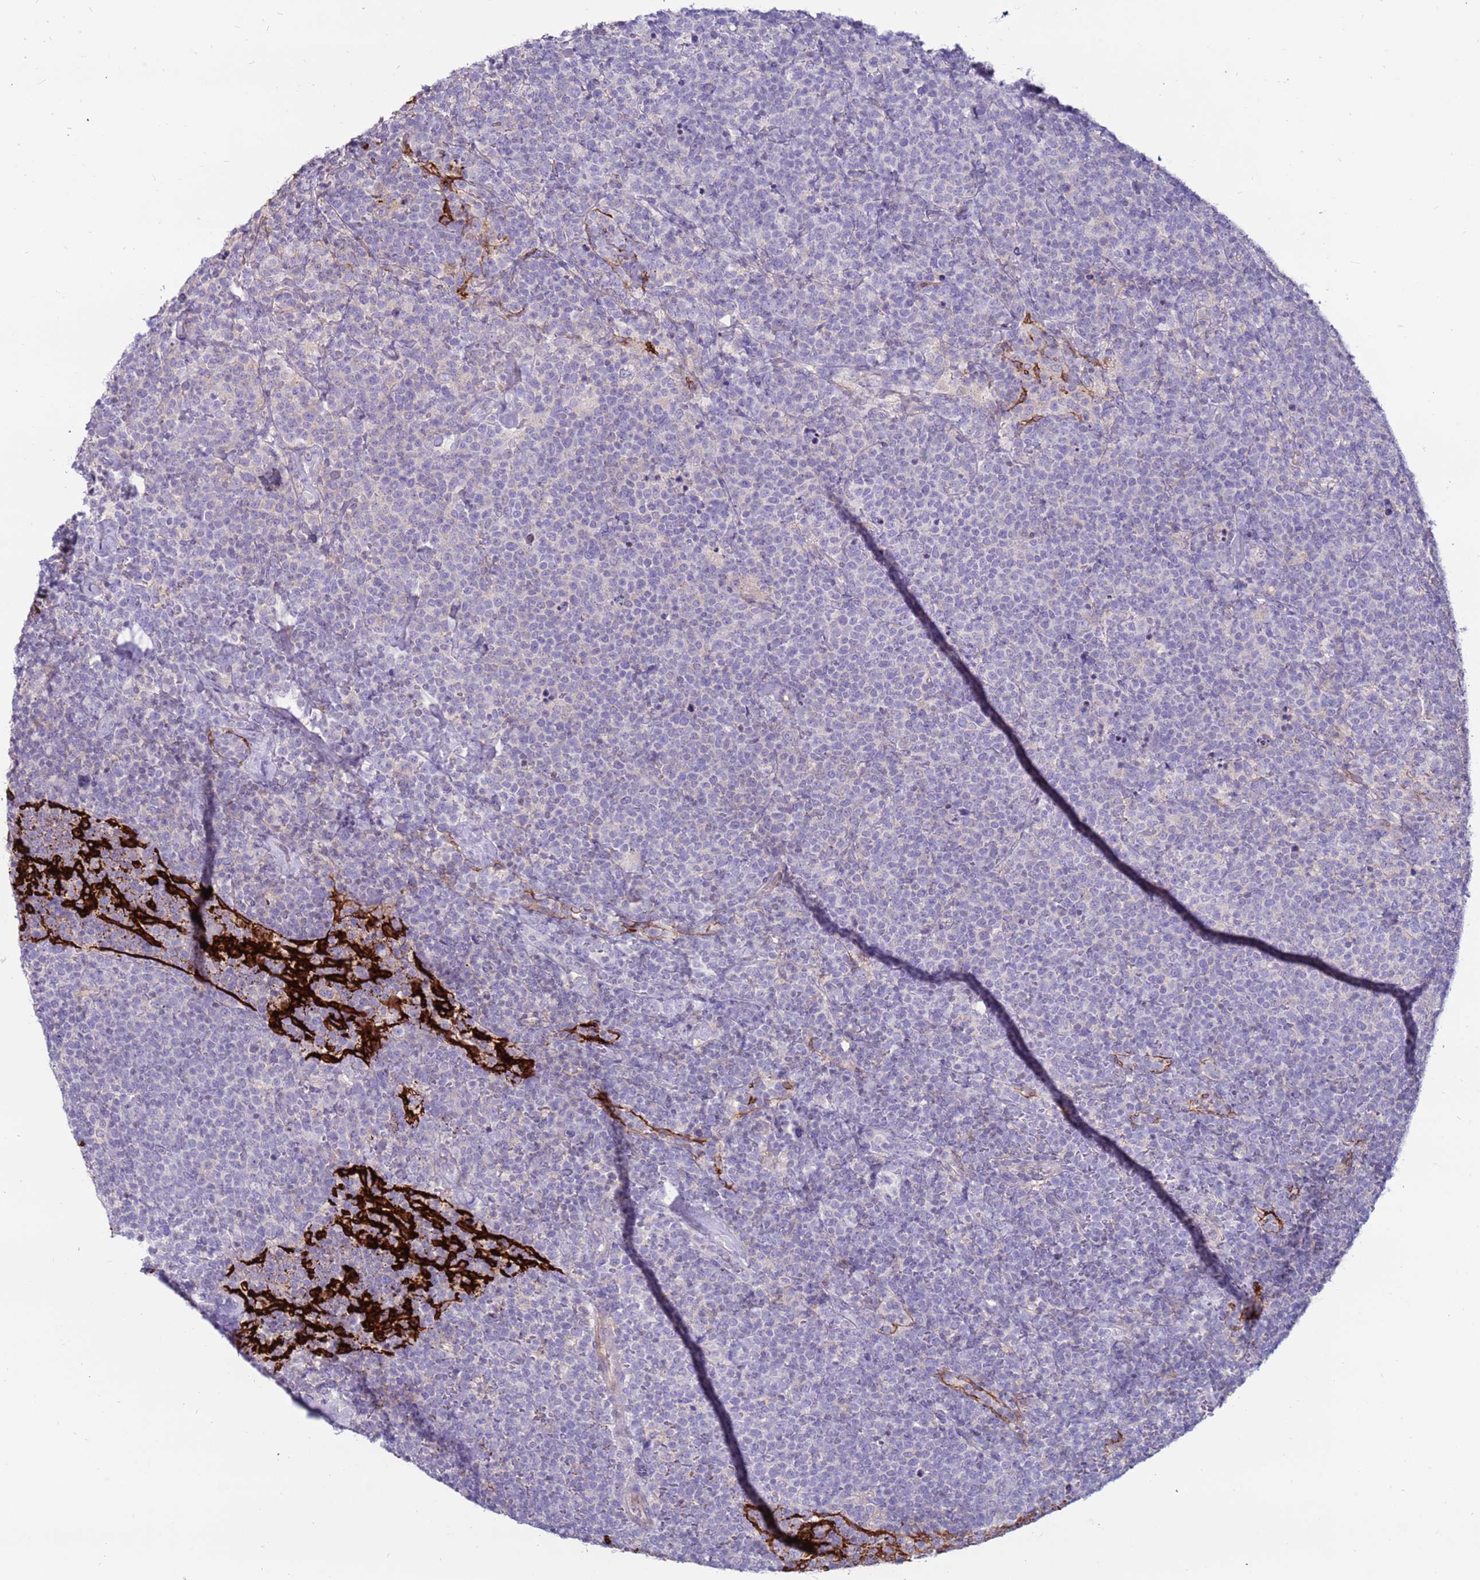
{"staining": {"intensity": "negative", "quantity": "none", "location": "none"}, "tissue": "lymphoma", "cell_type": "Tumor cells", "image_type": "cancer", "snomed": [{"axis": "morphology", "description": "Malignant lymphoma, non-Hodgkin's type, High grade"}, {"axis": "topography", "description": "Lymph node"}], "caption": "A histopathology image of human lymphoma is negative for staining in tumor cells. (DAB immunohistochemistry visualized using brightfield microscopy, high magnification).", "gene": "CLEC4M", "patient": {"sex": "male", "age": 61}}